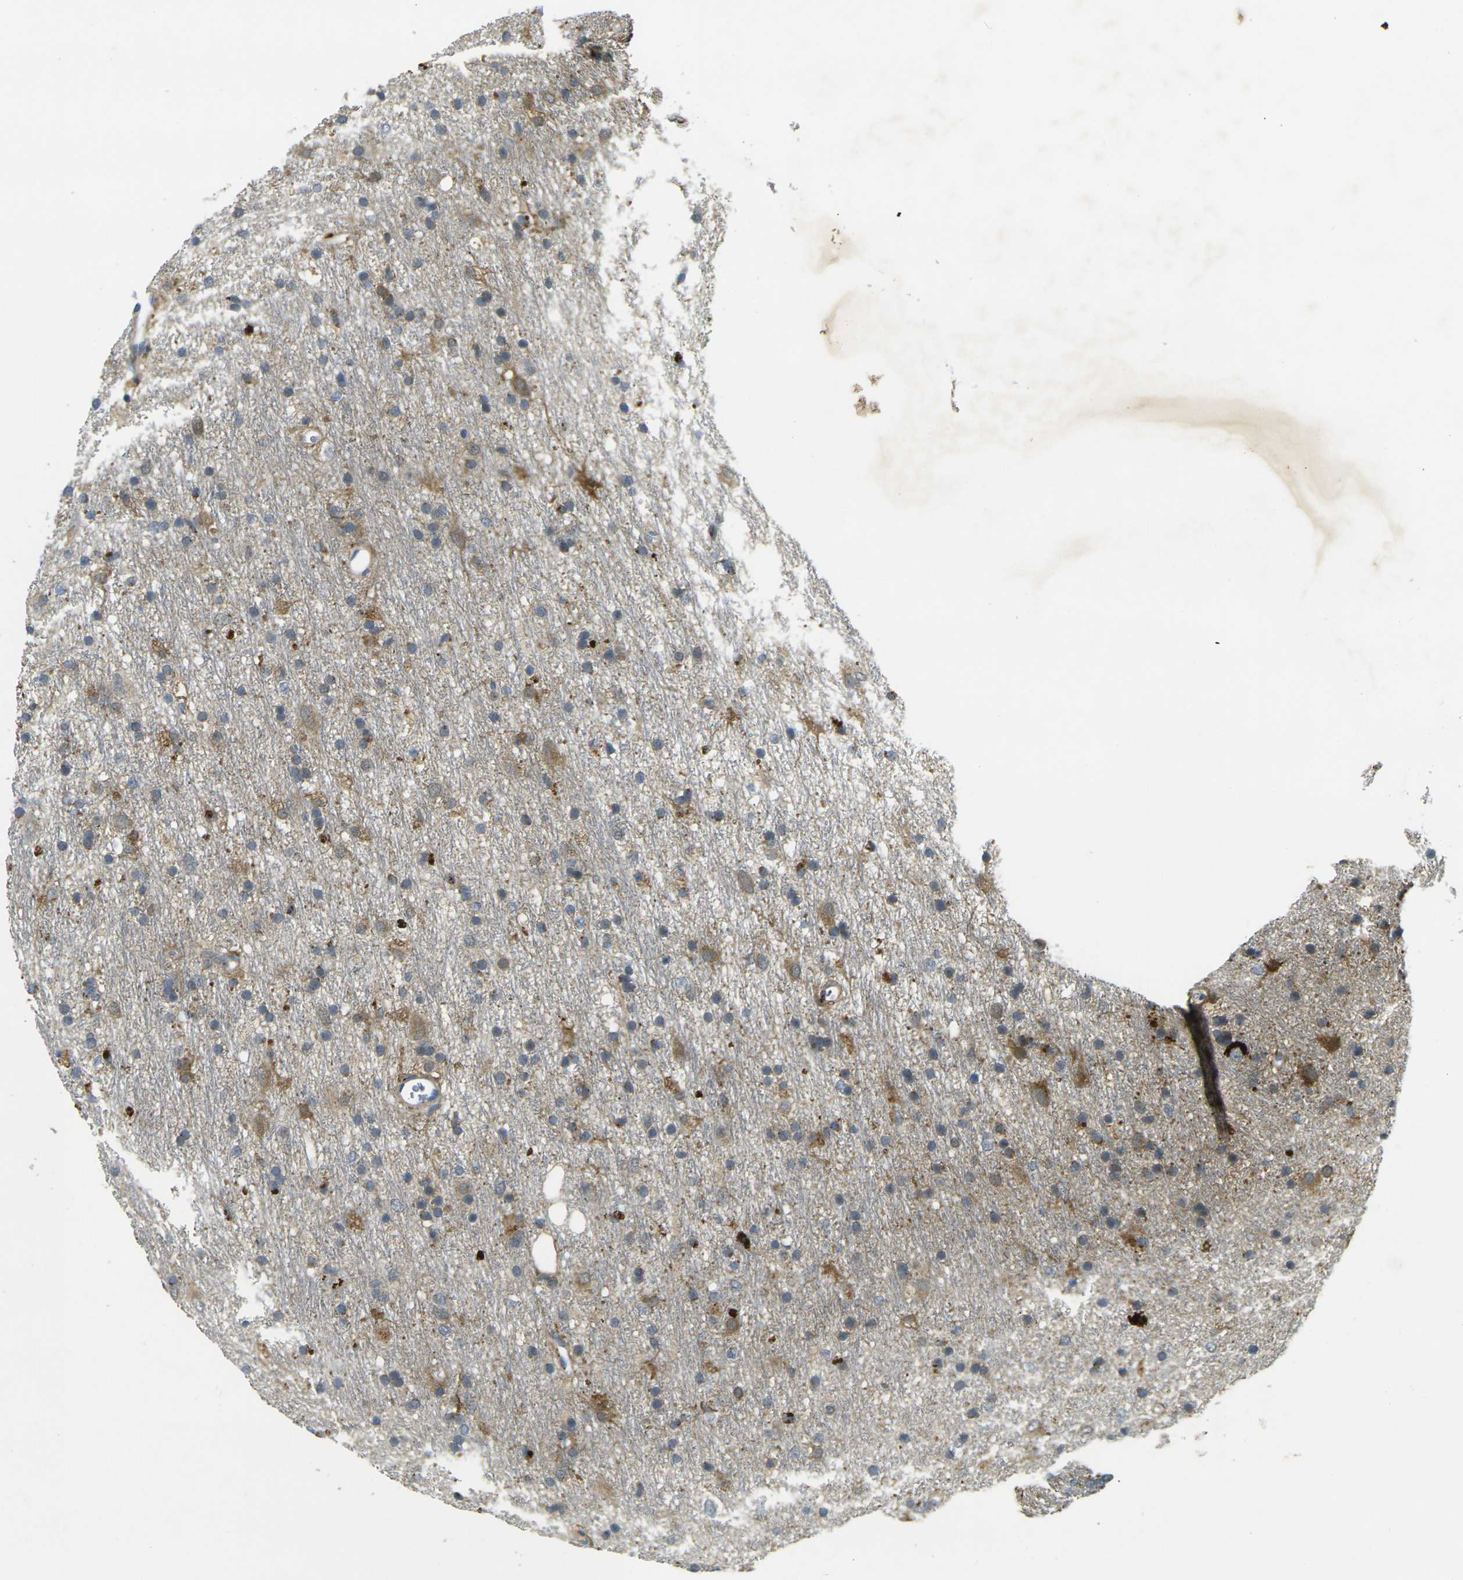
{"staining": {"intensity": "moderate", "quantity": ">75%", "location": "cytoplasmic/membranous"}, "tissue": "glioma", "cell_type": "Tumor cells", "image_type": "cancer", "snomed": [{"axis": "morphology", "description": "Glioma, malignant, Low grade"}, {"axis": "topography", "description": "Brain"}], "caption": "About >75% of tumor cells in human malignant glioma (low-grade) exhibit moderate cytoplasmic/membranous protein positivity as visualized by brown immunohistochemical staining.", "gene": "PIGL", "patient": {"sex": "male", "age": 77}}